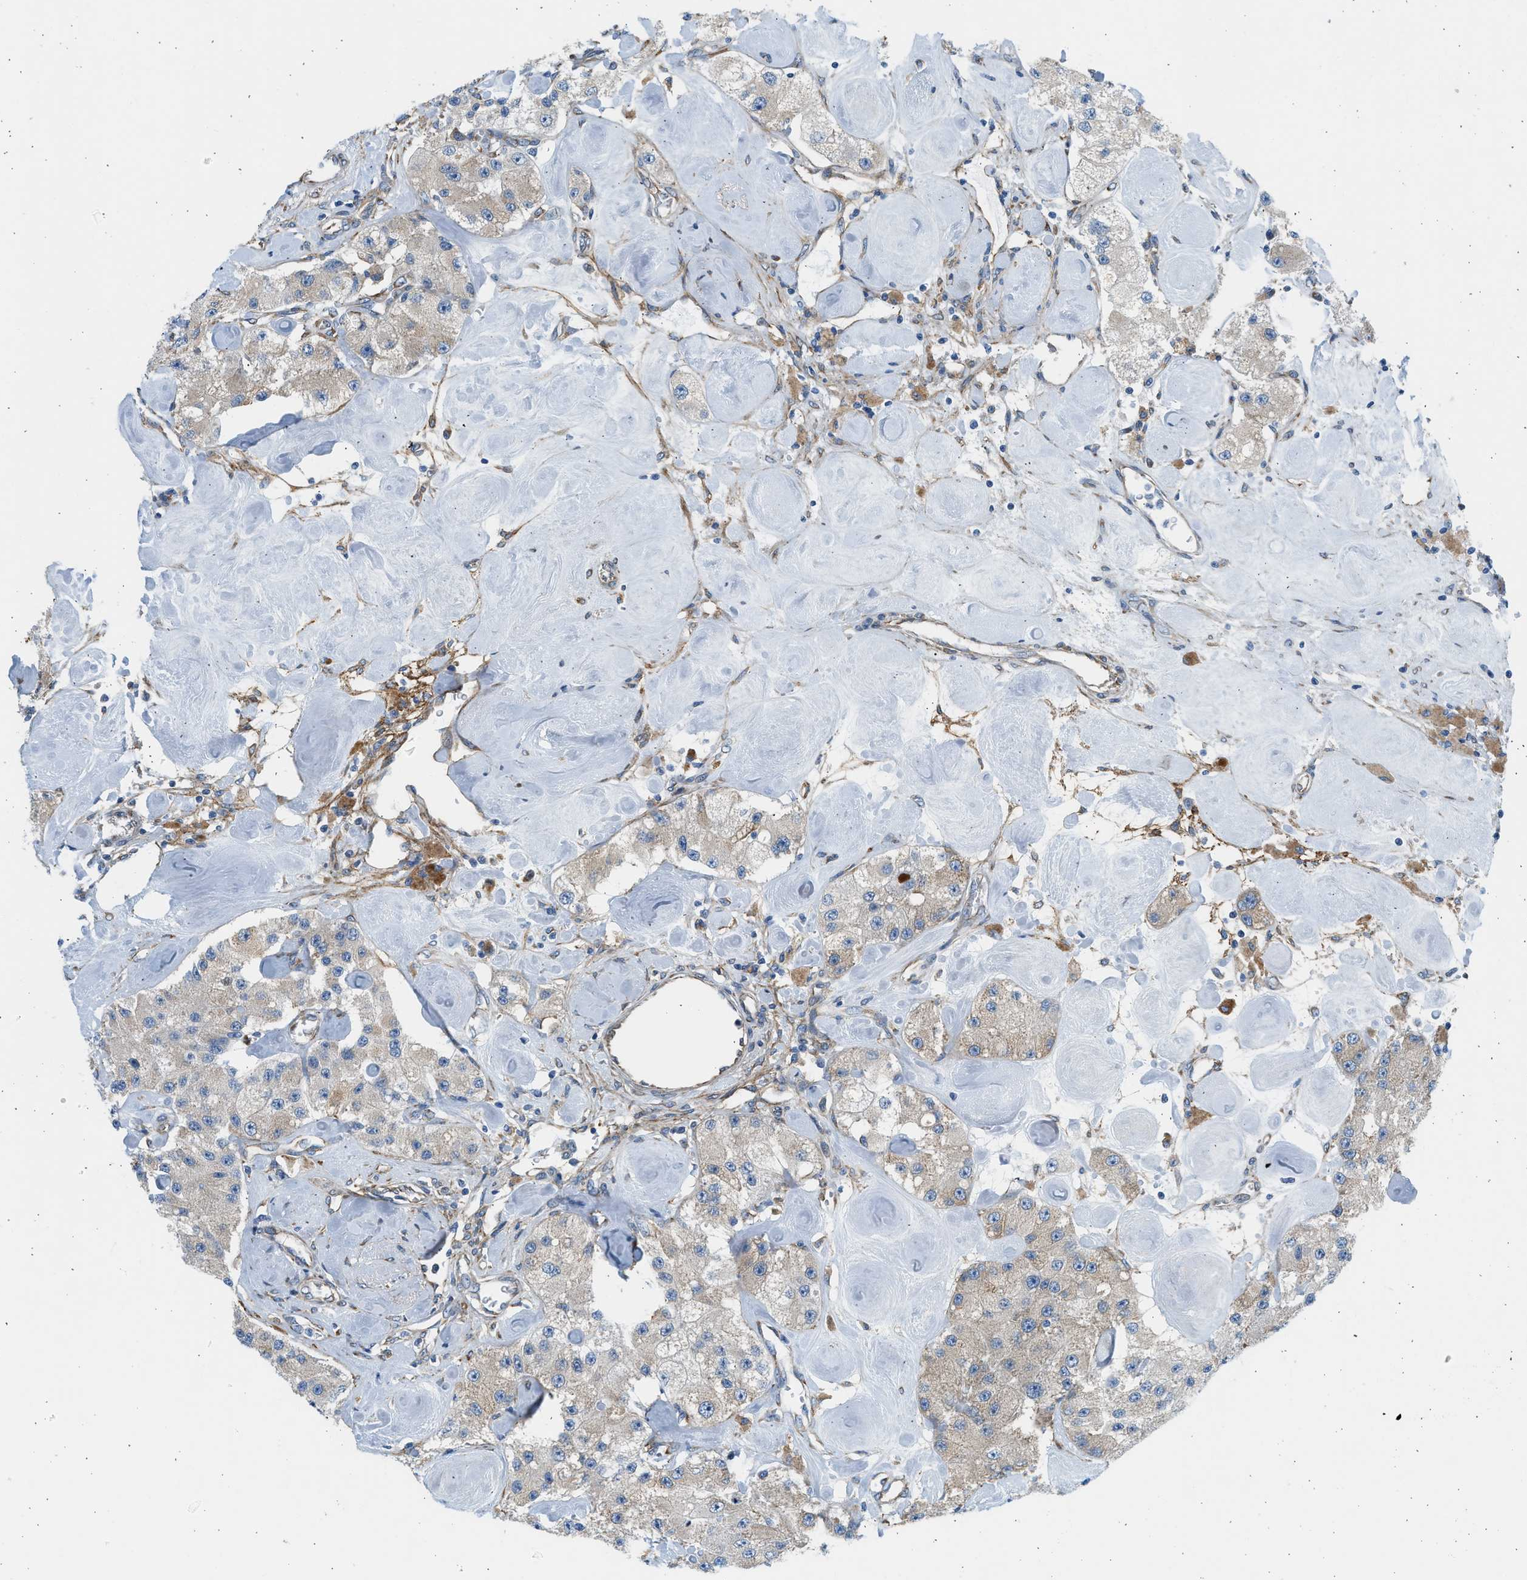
{"staining": {"intensity": "negative", "quantity": "none", "location": "none"}, "tissue": "carcinoid", "cell_type": "Tumor cells", "image_type": "cancer", "snomed": [{"axis": "morphology", "description": "Carcinoid, malignant, NOS"}, {"axis": "topography", "description": "Pancreas"}], "caption": "Human malignant carcinoid stained for a protein using immunohistochemistry (IHC) exhibits no positivity in tumor cells.", "gene": "CNTN6", "patient": {"sex": "male", "age": 41}}